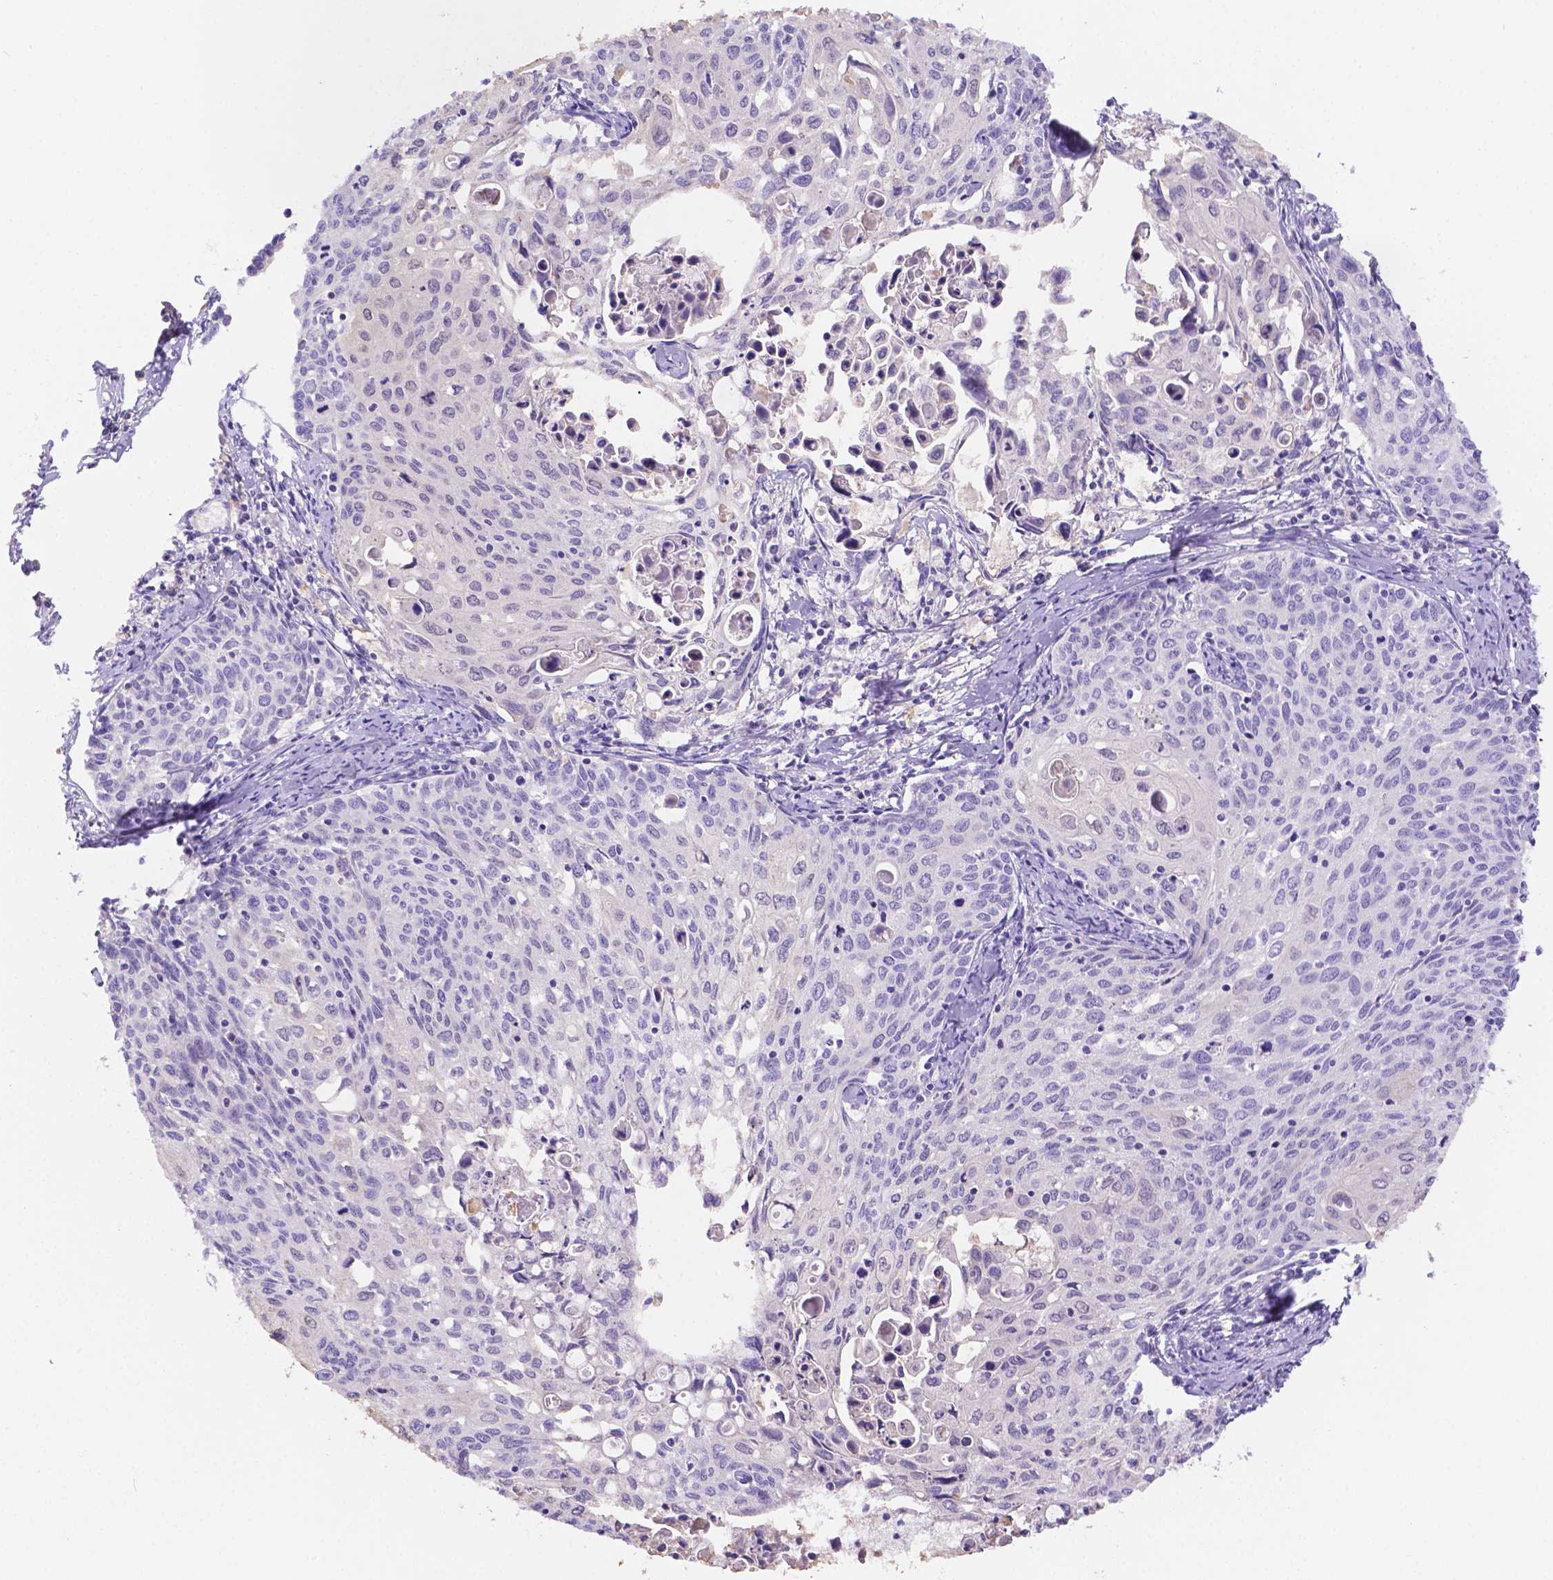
{"staining": {"intensity": "negative", "quantity": "none", "location": "none"}, "tissue": "cervical cancer", "cell_type": "Tumor cells", "image_type": "cancer", "snomed": [{"axis": "morphology", "description": "Squamous cell carcinoma, NOS"}, {"axis": "topography", "description": "Cervix"}], "caption": "The image reveals no significant expression in tumor cells of cervical cancer (squamous cell carcinoma).", "gene": "NXPE2", "patient": {"sex": "female", "age": 62}}